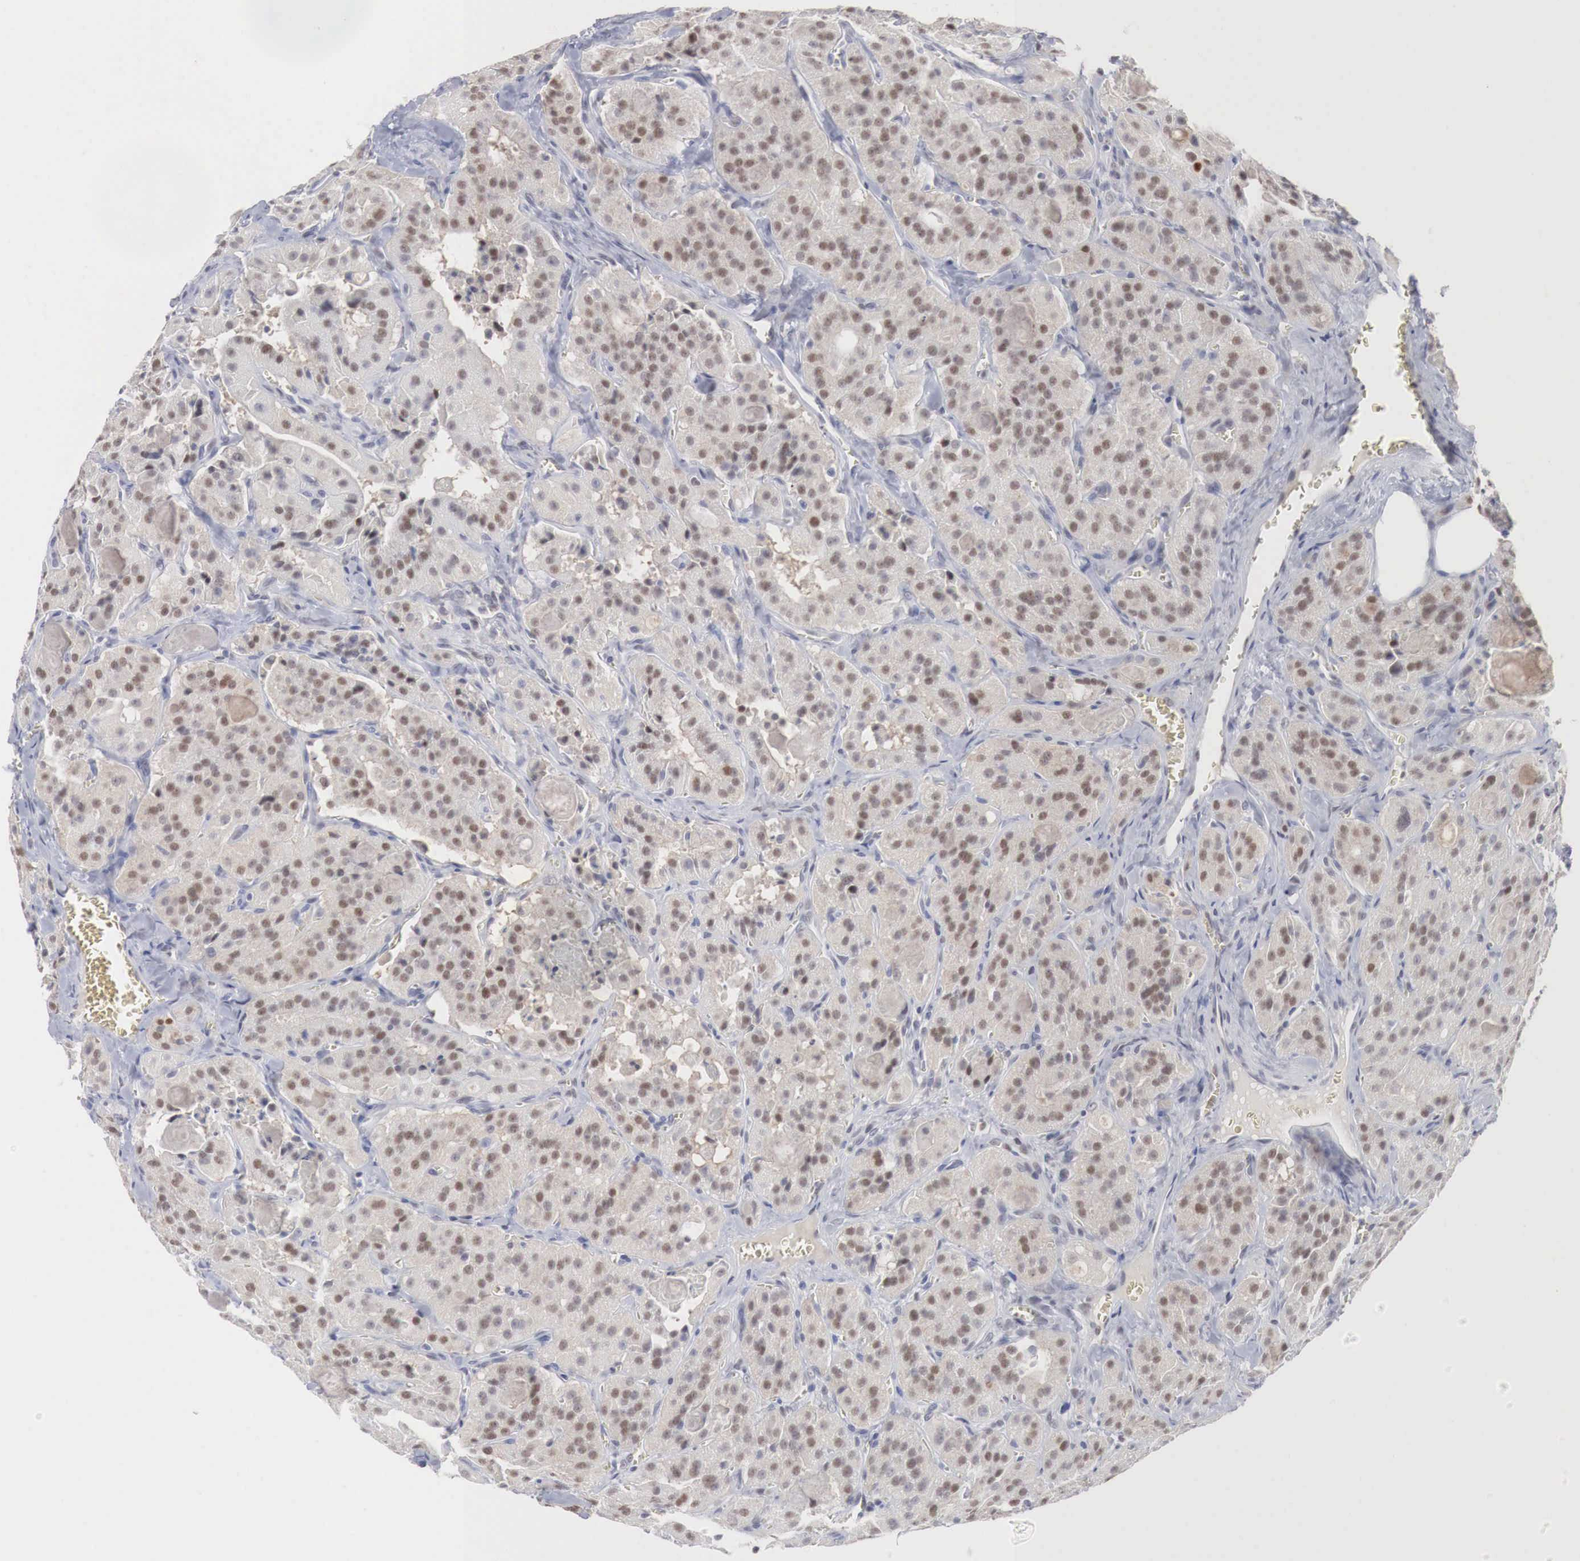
{"staining": {"intensity": "moderate", "quantity": ">75%", "location": "nuclear"}, "tissue": "thyroid cancer", "cell_type": "Tumor cells", "image_type": "cancer", "snomed": [{"axis": "morphology", "description": "Carcinoma, NOS"}, {"axis": "topography", "description": "Thyroid gland"}], "caption": "Thyroid carcinoma stained with IHC shows moderate nuclear staining in approximately >75% of tumor cells.", "gene": "FOXP2", "patient": {"sex": "male", "age": 76}}